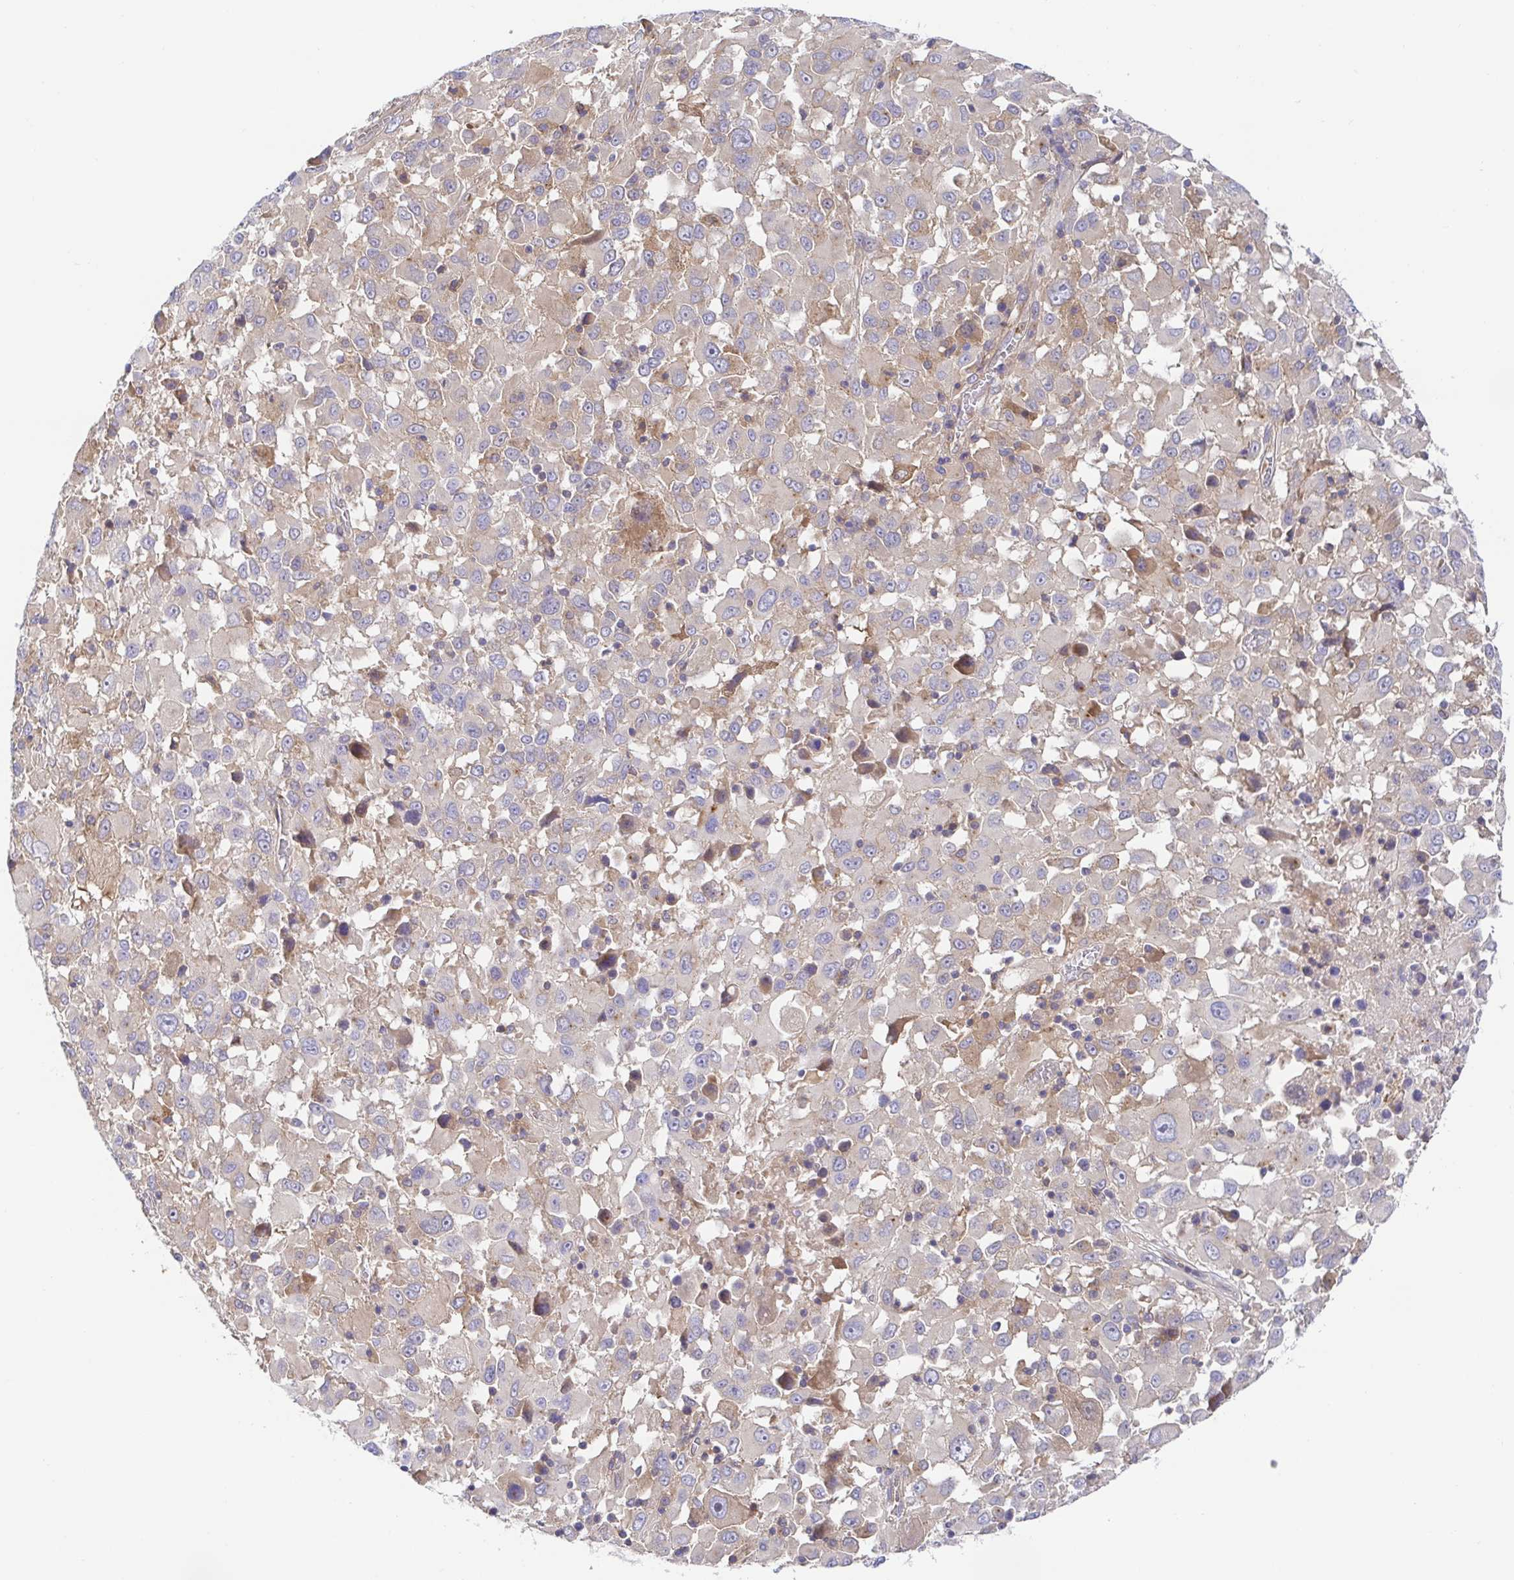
{"staining": {"intensity": "weak", "quantity": "25%-75%", "location": "cytoplasmic/membranous"}, "tissue": "melanoma", "cell_type": "Tumor cells", "image_type": "cancer", "snomed": [{"axis": "morphology", "description": "Malignant melanoma, Metastatic site"}, {"axis": "topography", "description": "Soft tissue"}], "caption": "High-magnification brightfield microscopy of melanoma stained with DAB (brown) and counterstained with hematoxylin (blue). tumor cells exhibit weak cytoplasmic/membranous positivity is present in approximately25%-75% of cells.", "gene": "GOLGA1", "patient": {"sex": "male", "age": 50}}